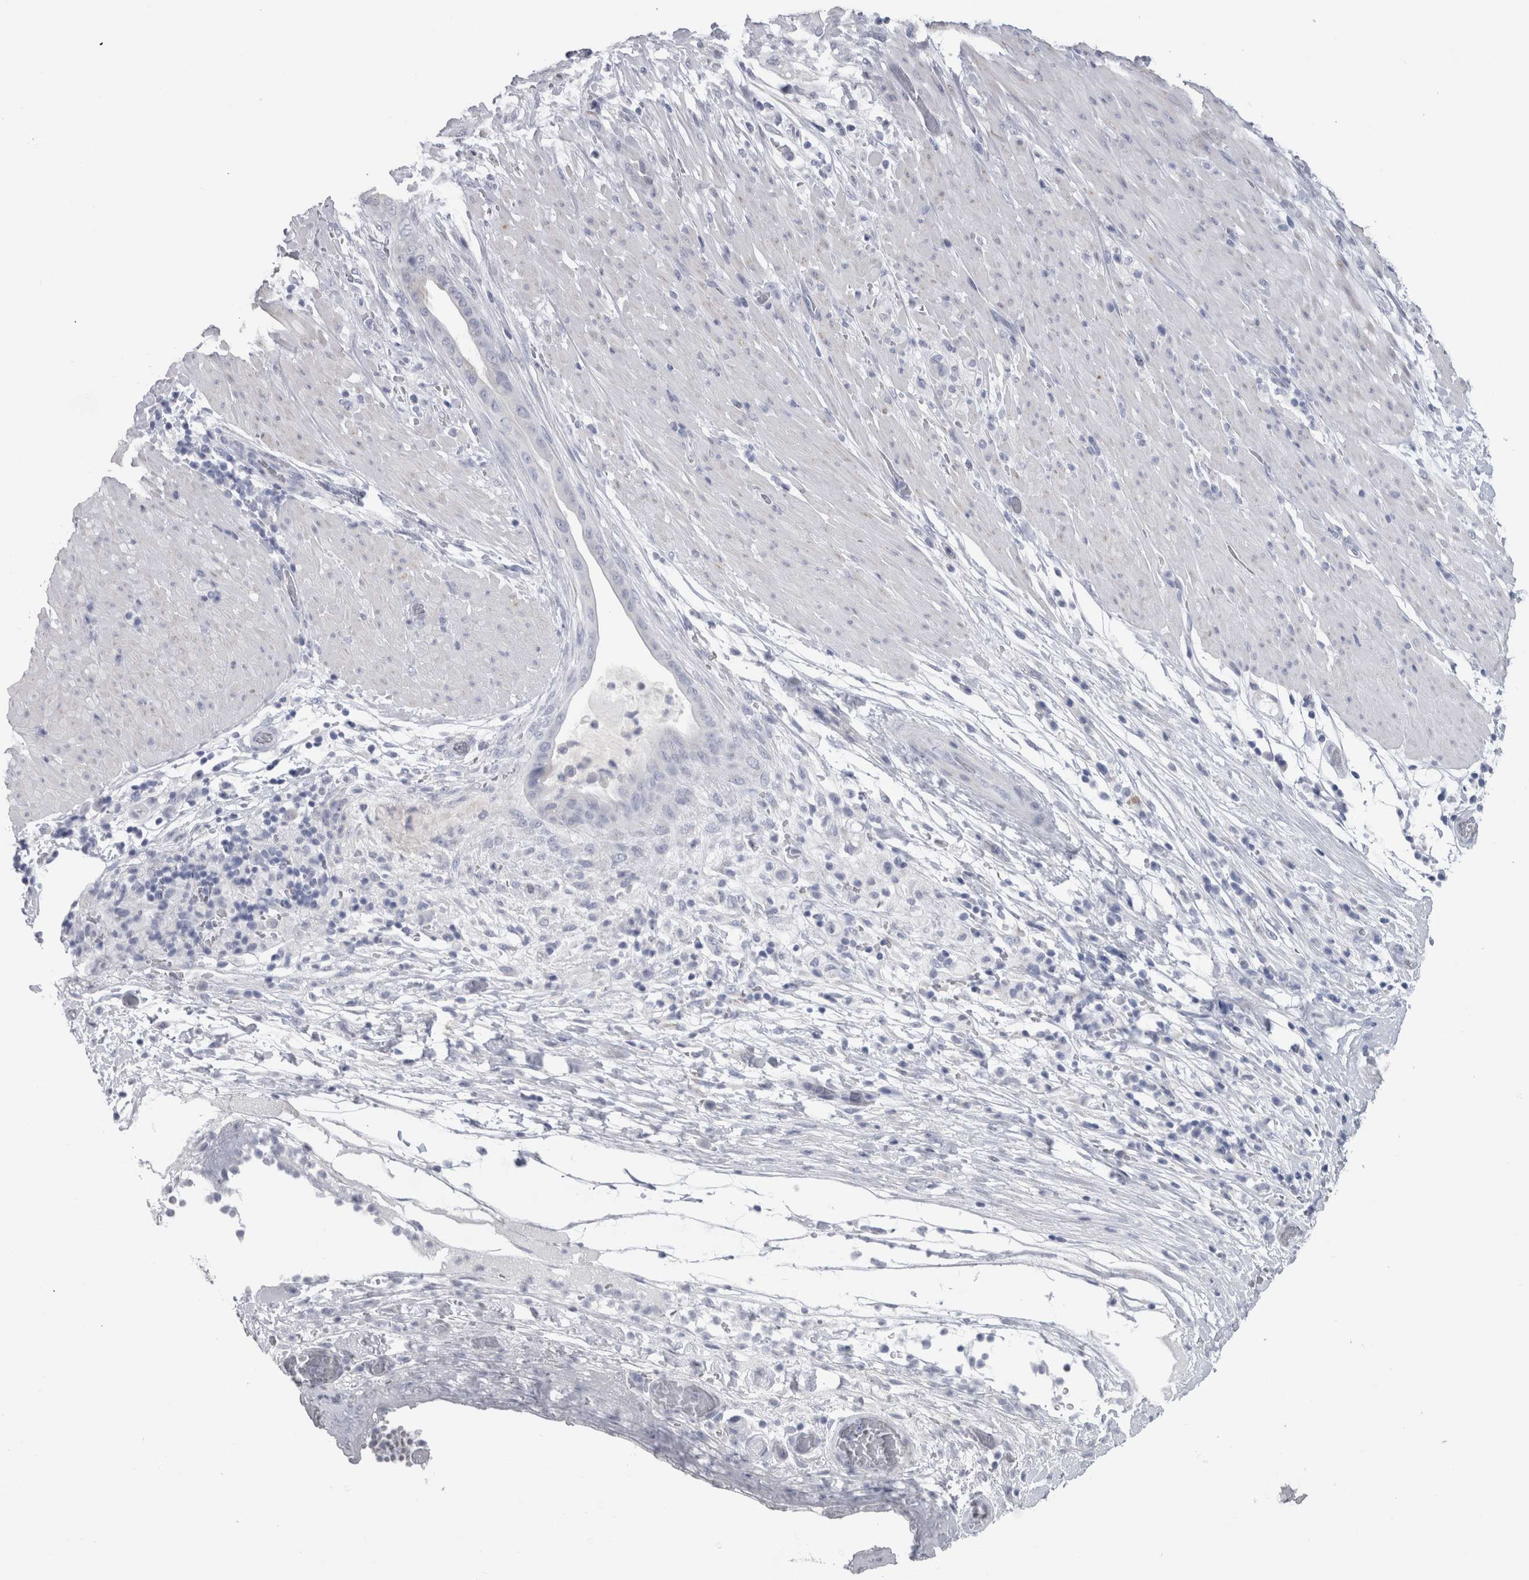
{"staining": {"intensity": "negative", "quantity": "none", "location": "none"}, "tissue": "pancreatic cancer", "cell_type": "Tumor cells", "image_type": "cancer", "snomed": [{"axis": "morphology", "description": "Adenocarcinoma, NOS"}, {"axis": "topography", "description": "Pancreas"}], "caption": "Histopathology image shows no significant protein expression in tumor cells of pancreatic cancer (adenocarcinoma).", "gene": "MSMB", "patient": {"sex": "male", "age": 63}}